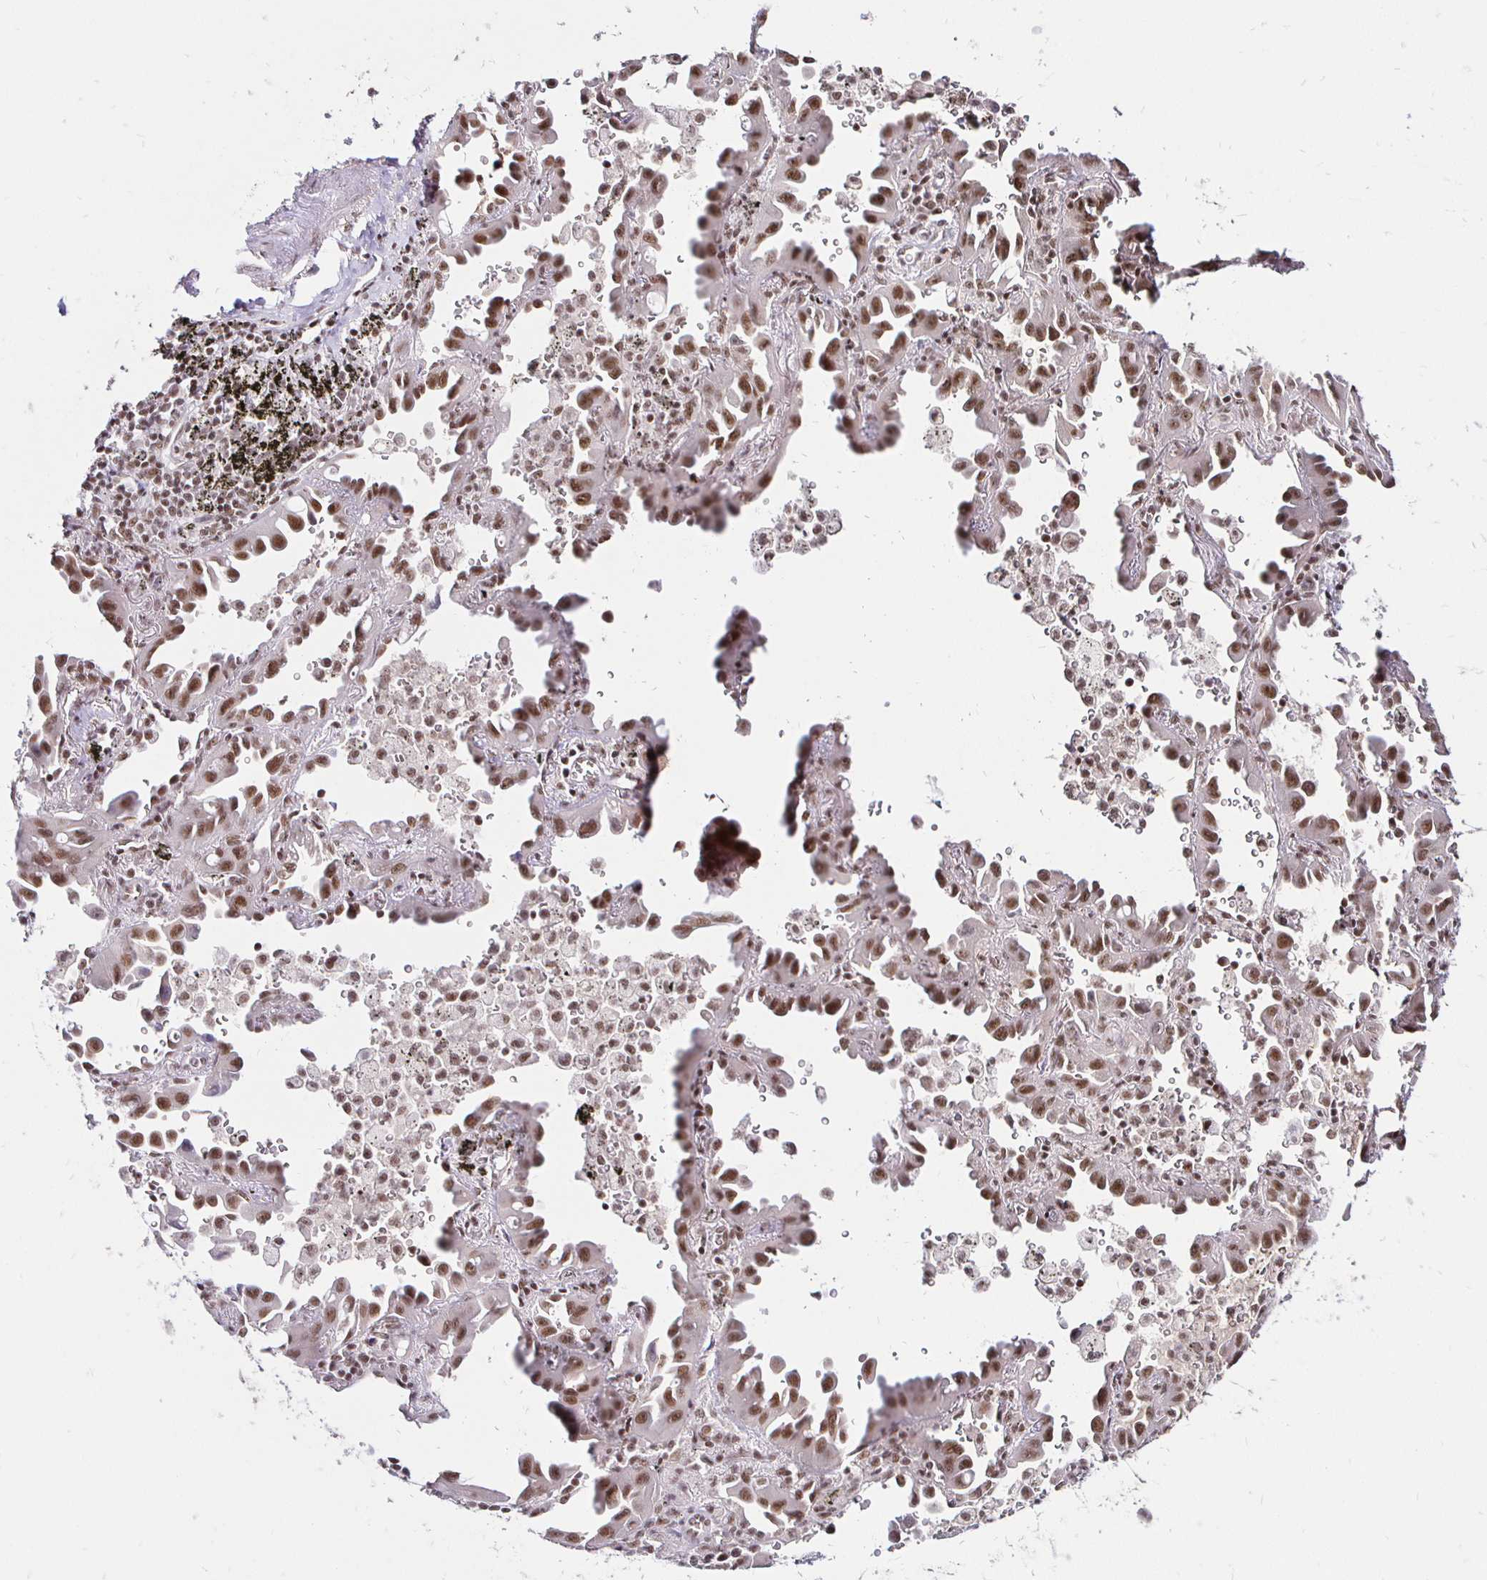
{"staining": {"intensity": "moderate", "quantity": ">75%", "location": "nuclear"}, "tissue": "lung cancer", "cell_type": "Tumor cells", "image_type": "cancer", "snomed": [{"axis": "morphology", "description": "Adenocarcinoma, NOS"}, {"axis": "topography", "description": "Lung"}], "caption": "This histopathology image displays IHC staining of lung cancer, with medium moderate nuclear expression in approximately >75% of tumor cells.", "gene": "SIN3A", "patient": {"sex": "male", "age": 68}}